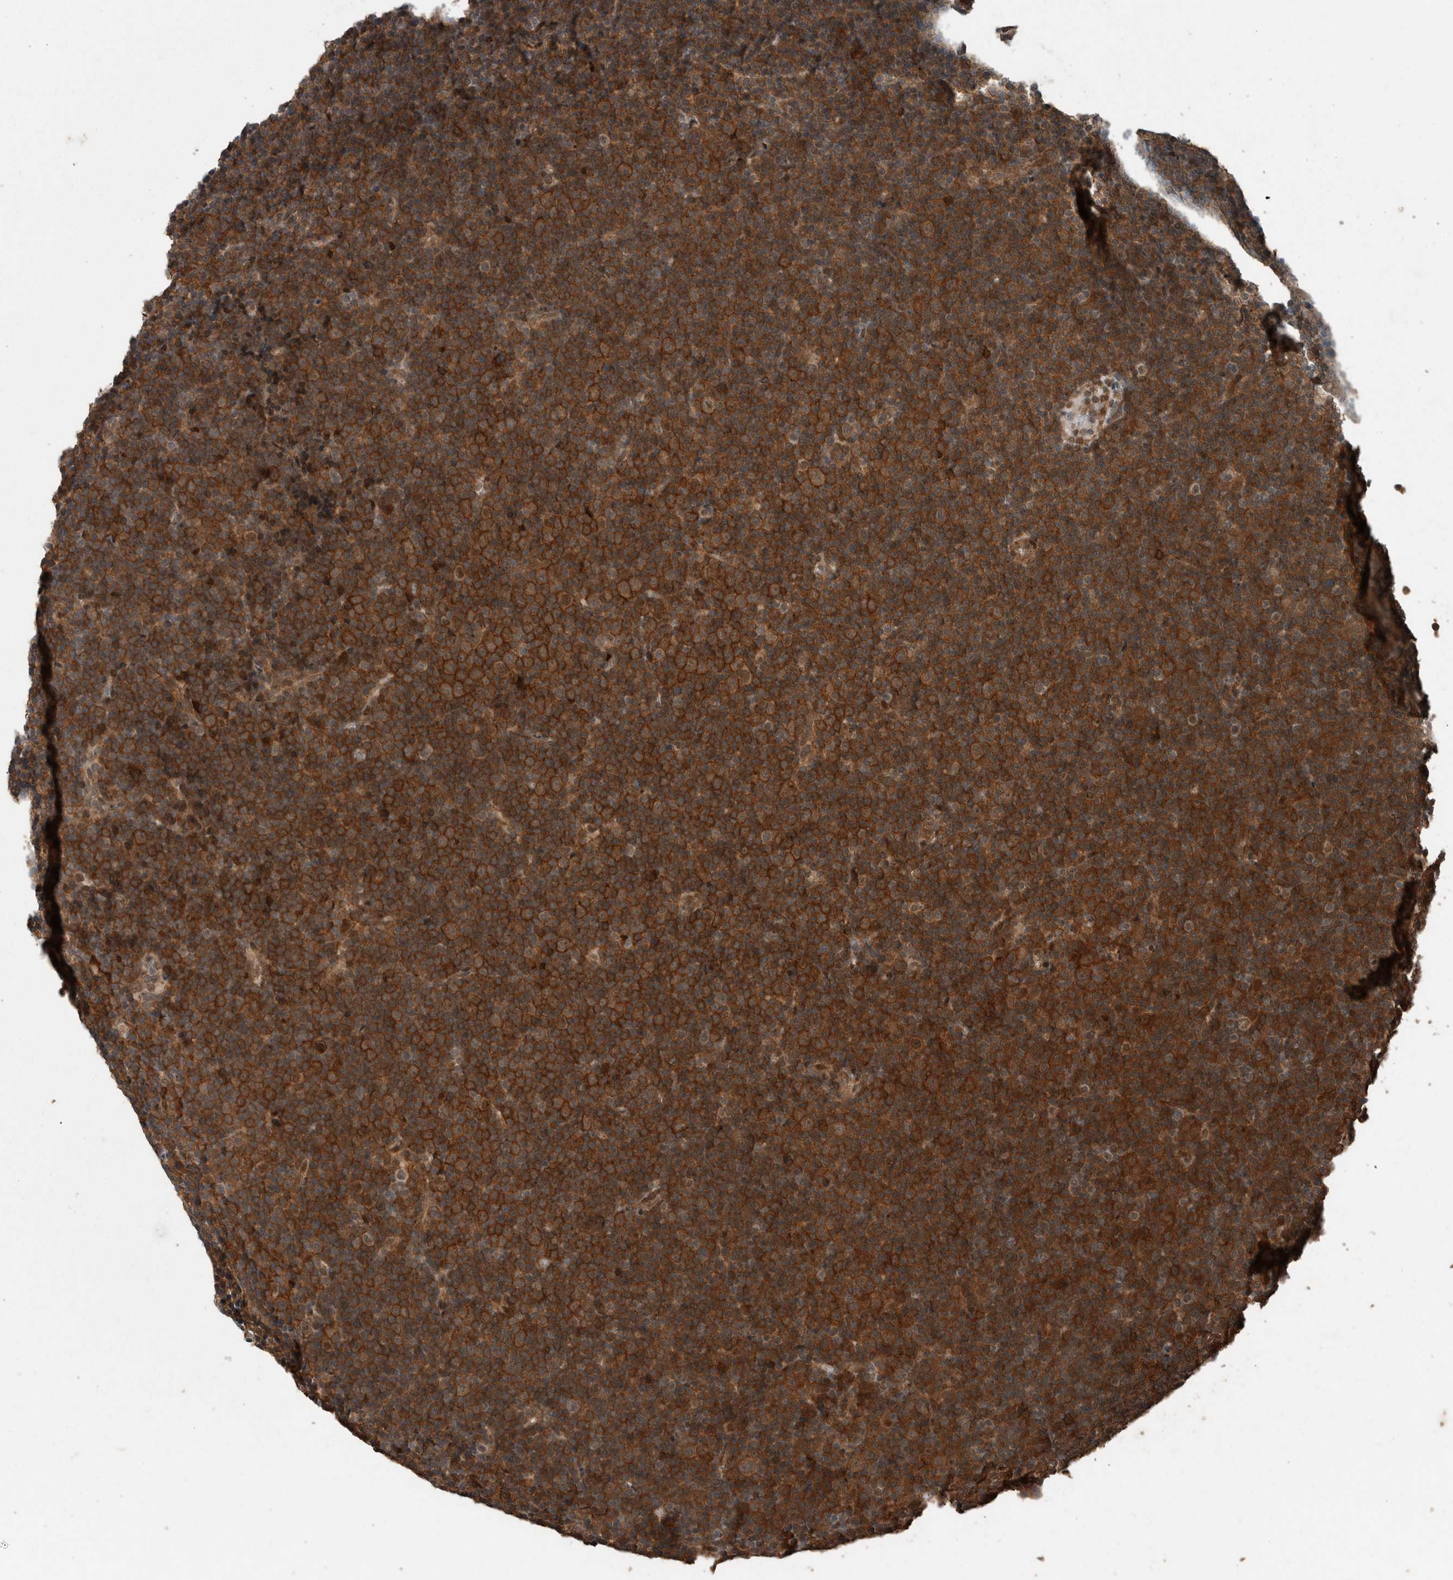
{"staining": {"intensity": "moderate", "quantity": ">75%", "location": "cytoplasmic/membranous"}, "tissue": "lymphoma", "cell_type": "Tumor cells", "image_type": "cancer", "snomed": [{"axis": "morphology", "description": "Malignant lymphoma, non-Hodgkin's type, Low grade"}, {"axis": "topography", "description": "Lymph node"}], "caption": "Lymphoma stained for a protein displays moderate cytoplasmic/membranous positivity in tumor cells. (Stains: DAB in brown, nuclei in blue, Microscopy: brightfield microscopy at high magnification).", "gene": "MYO1E", "patient": {"sex": "female", "age": 67}}